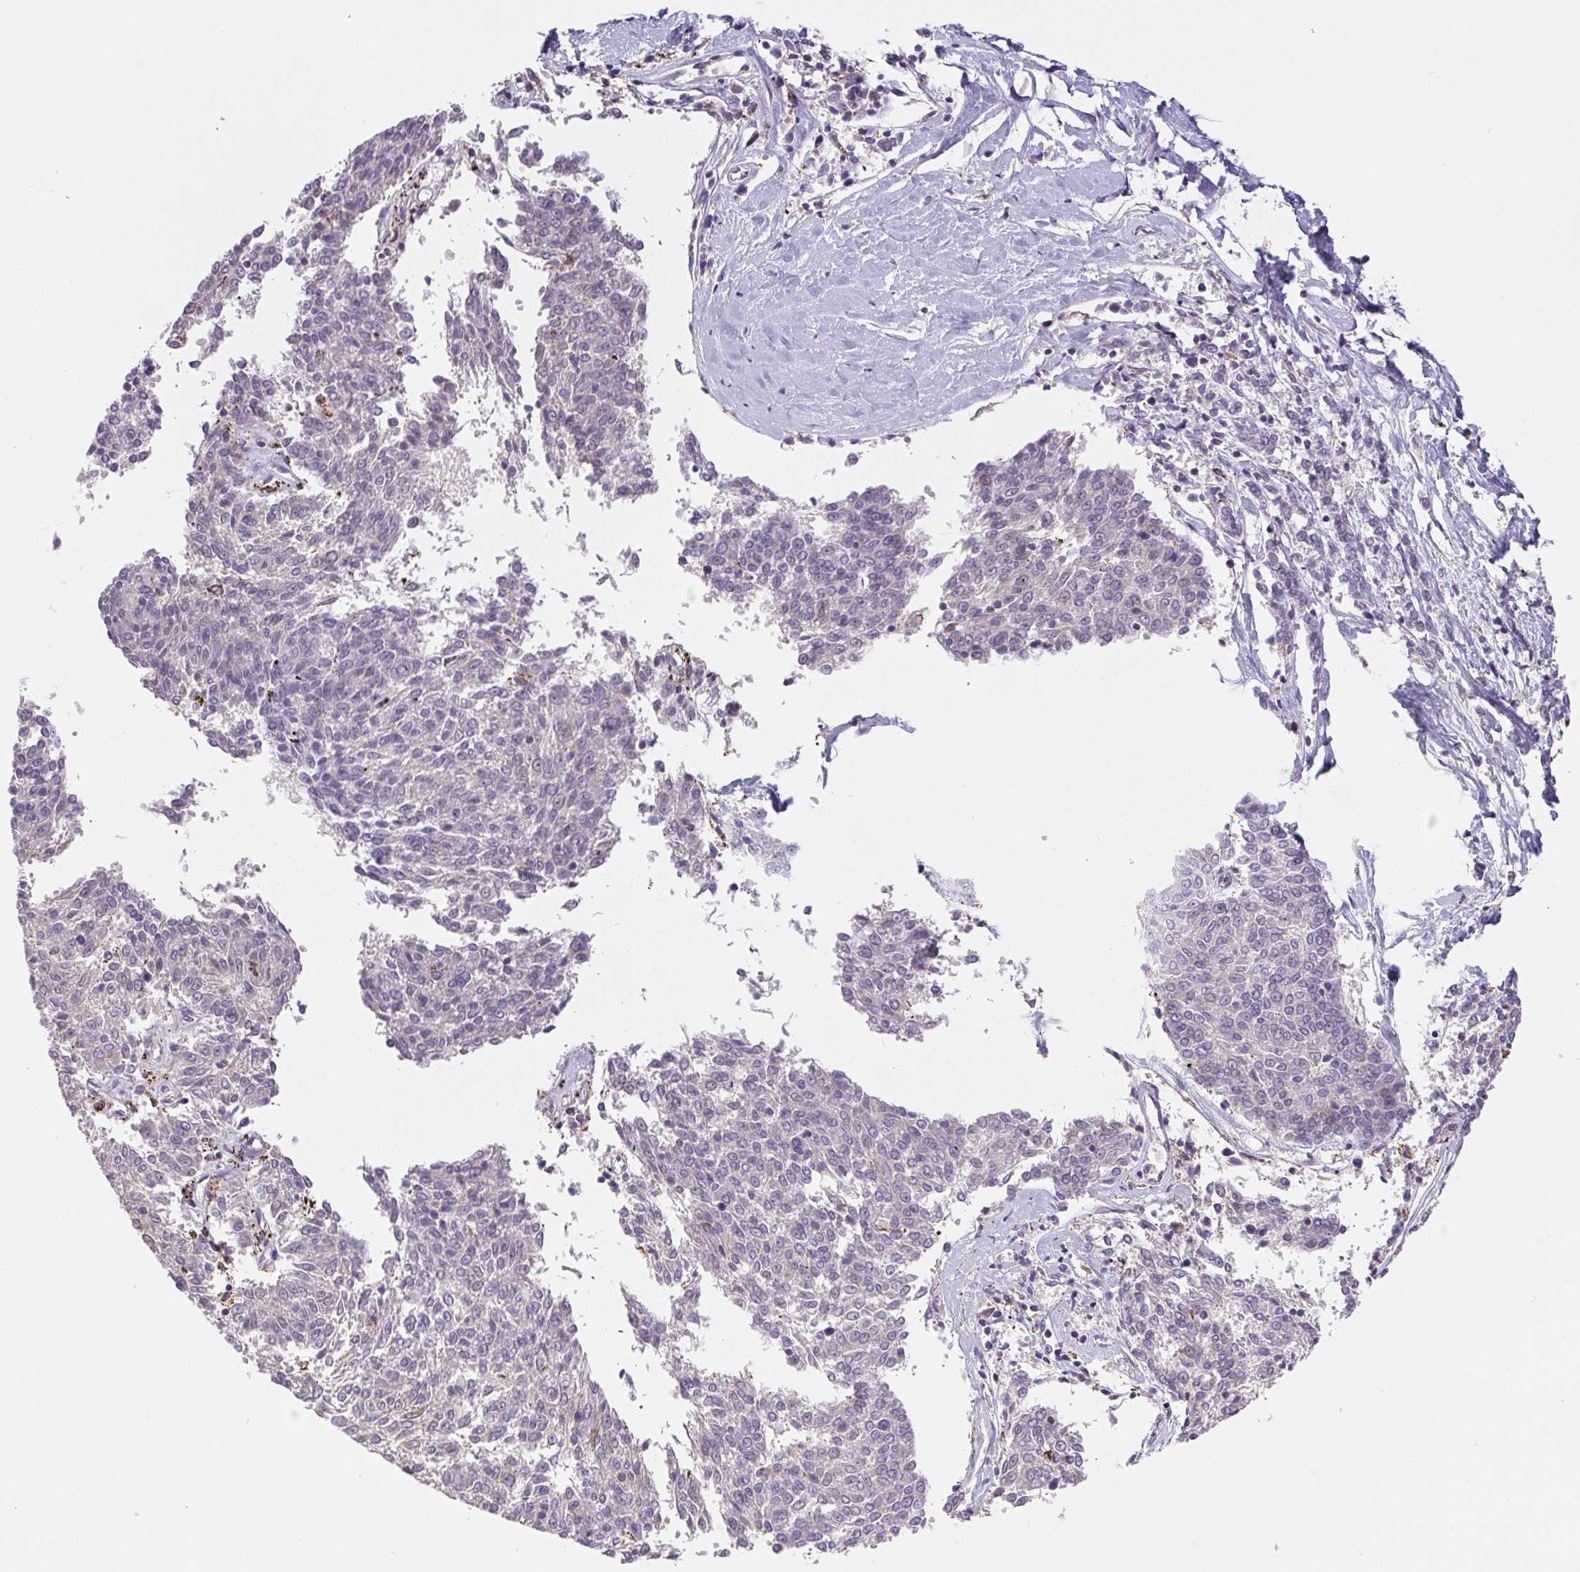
{"staining": {"intensity": "negative", "quantity": "none", "location": "none"}, "tissue": "melanoma", "cell_type": "Tumor cells", "image_type": "cancer", "snomed": [{"axis": "morphology", "description": "Malignant melanoma, NOS"}, {"axis": "topography", "description": "Skin"}], "caption": "Malignant melanoma stained for a protein using IHC demonstrates no positivity tumor cells.", "gene": "EMC6", "patient": {"sex": "female", "age": 72}}